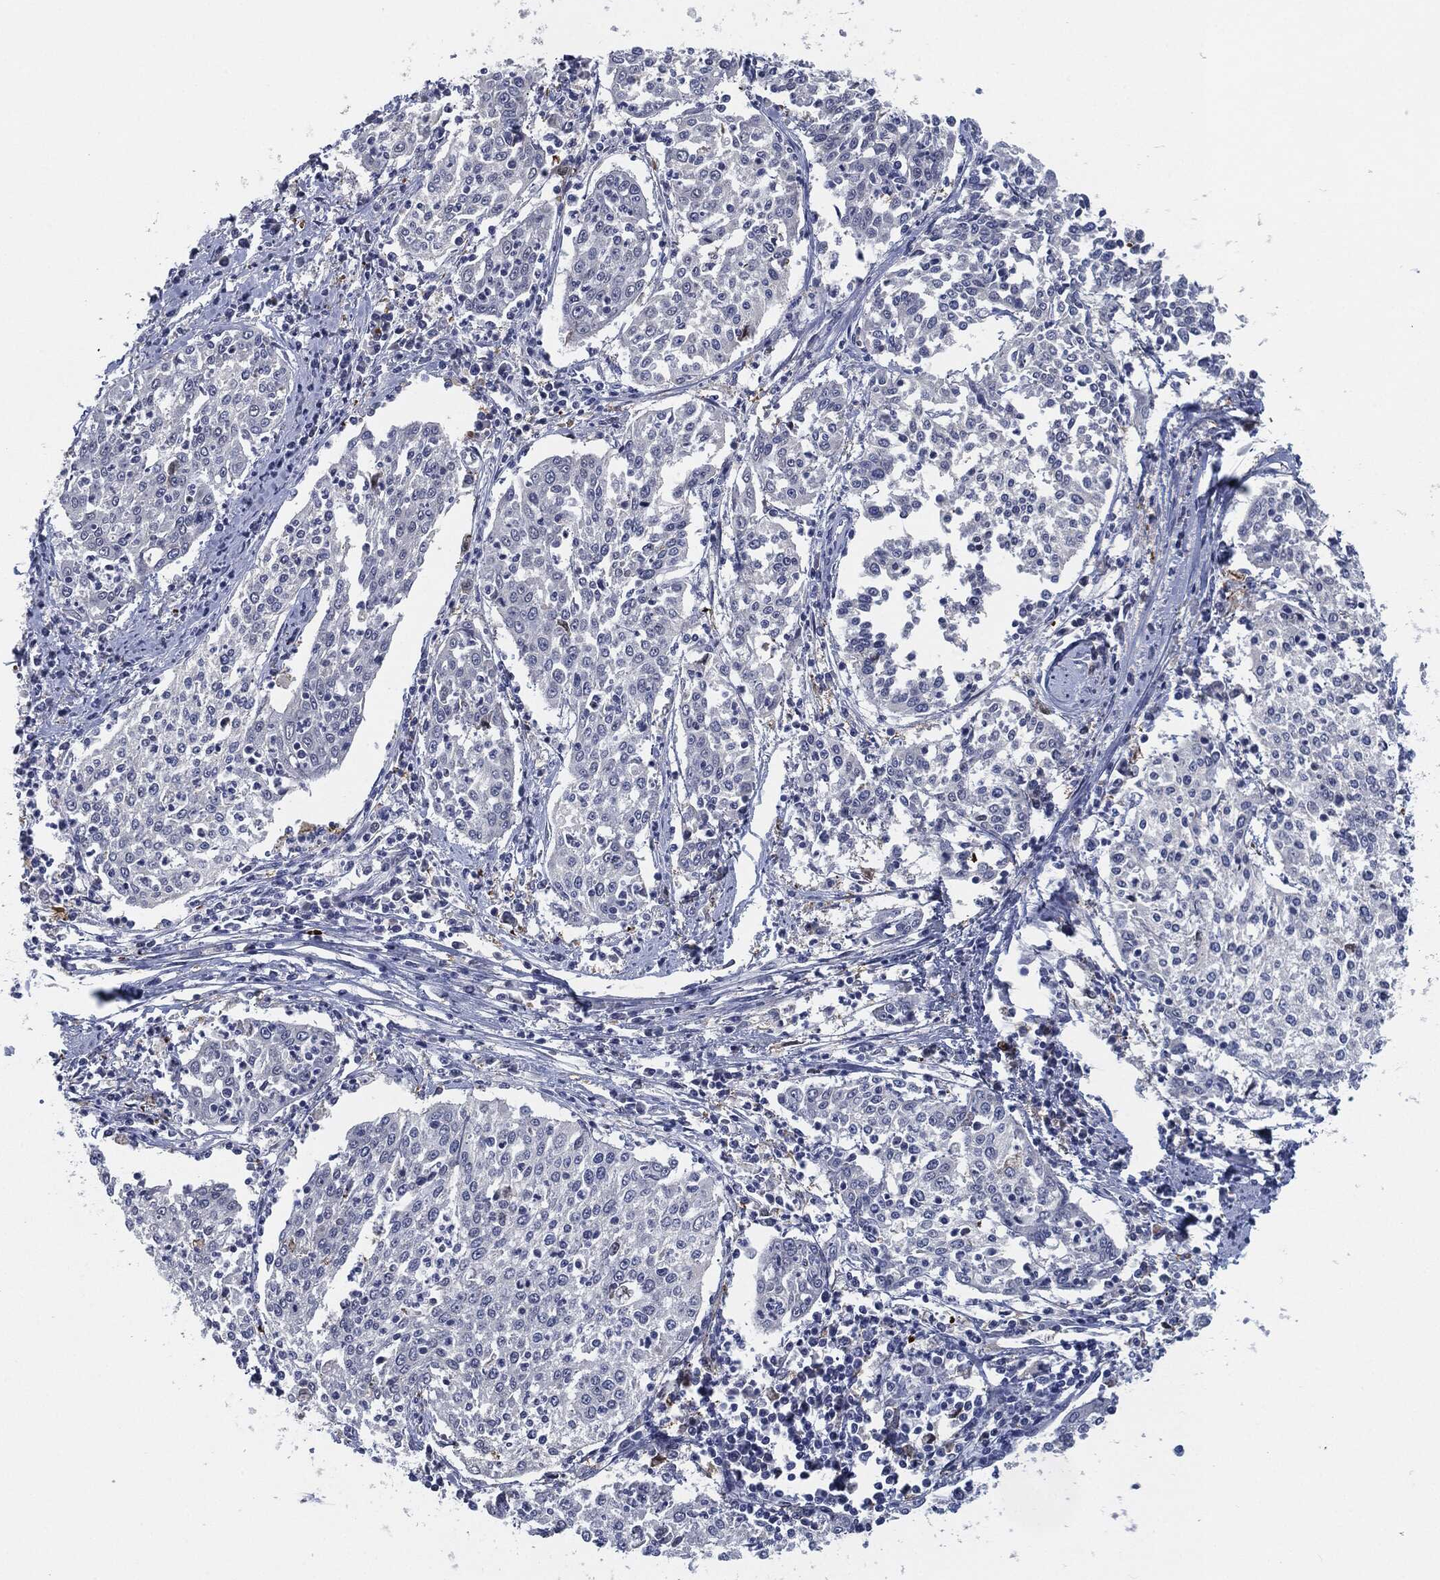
{"staining": {"intensity": "negative", "quantity": "none", "location": "none"}, "tissue": "cervical cancer", "cell_type": "Tumor cells", "image_type": "cancer", "snomed": [{"axis": "morphology", "description": "Squamous cell carcinoma, NOS"}, {"axis": "topography", "description": "Cervix"}], "caption": "Micrograph shows no significant protein expression in tumor cells of squamous cell carcinoma (cervical).", "gene": "PROM1", "patient": {"sex": "female", "age": 41}}